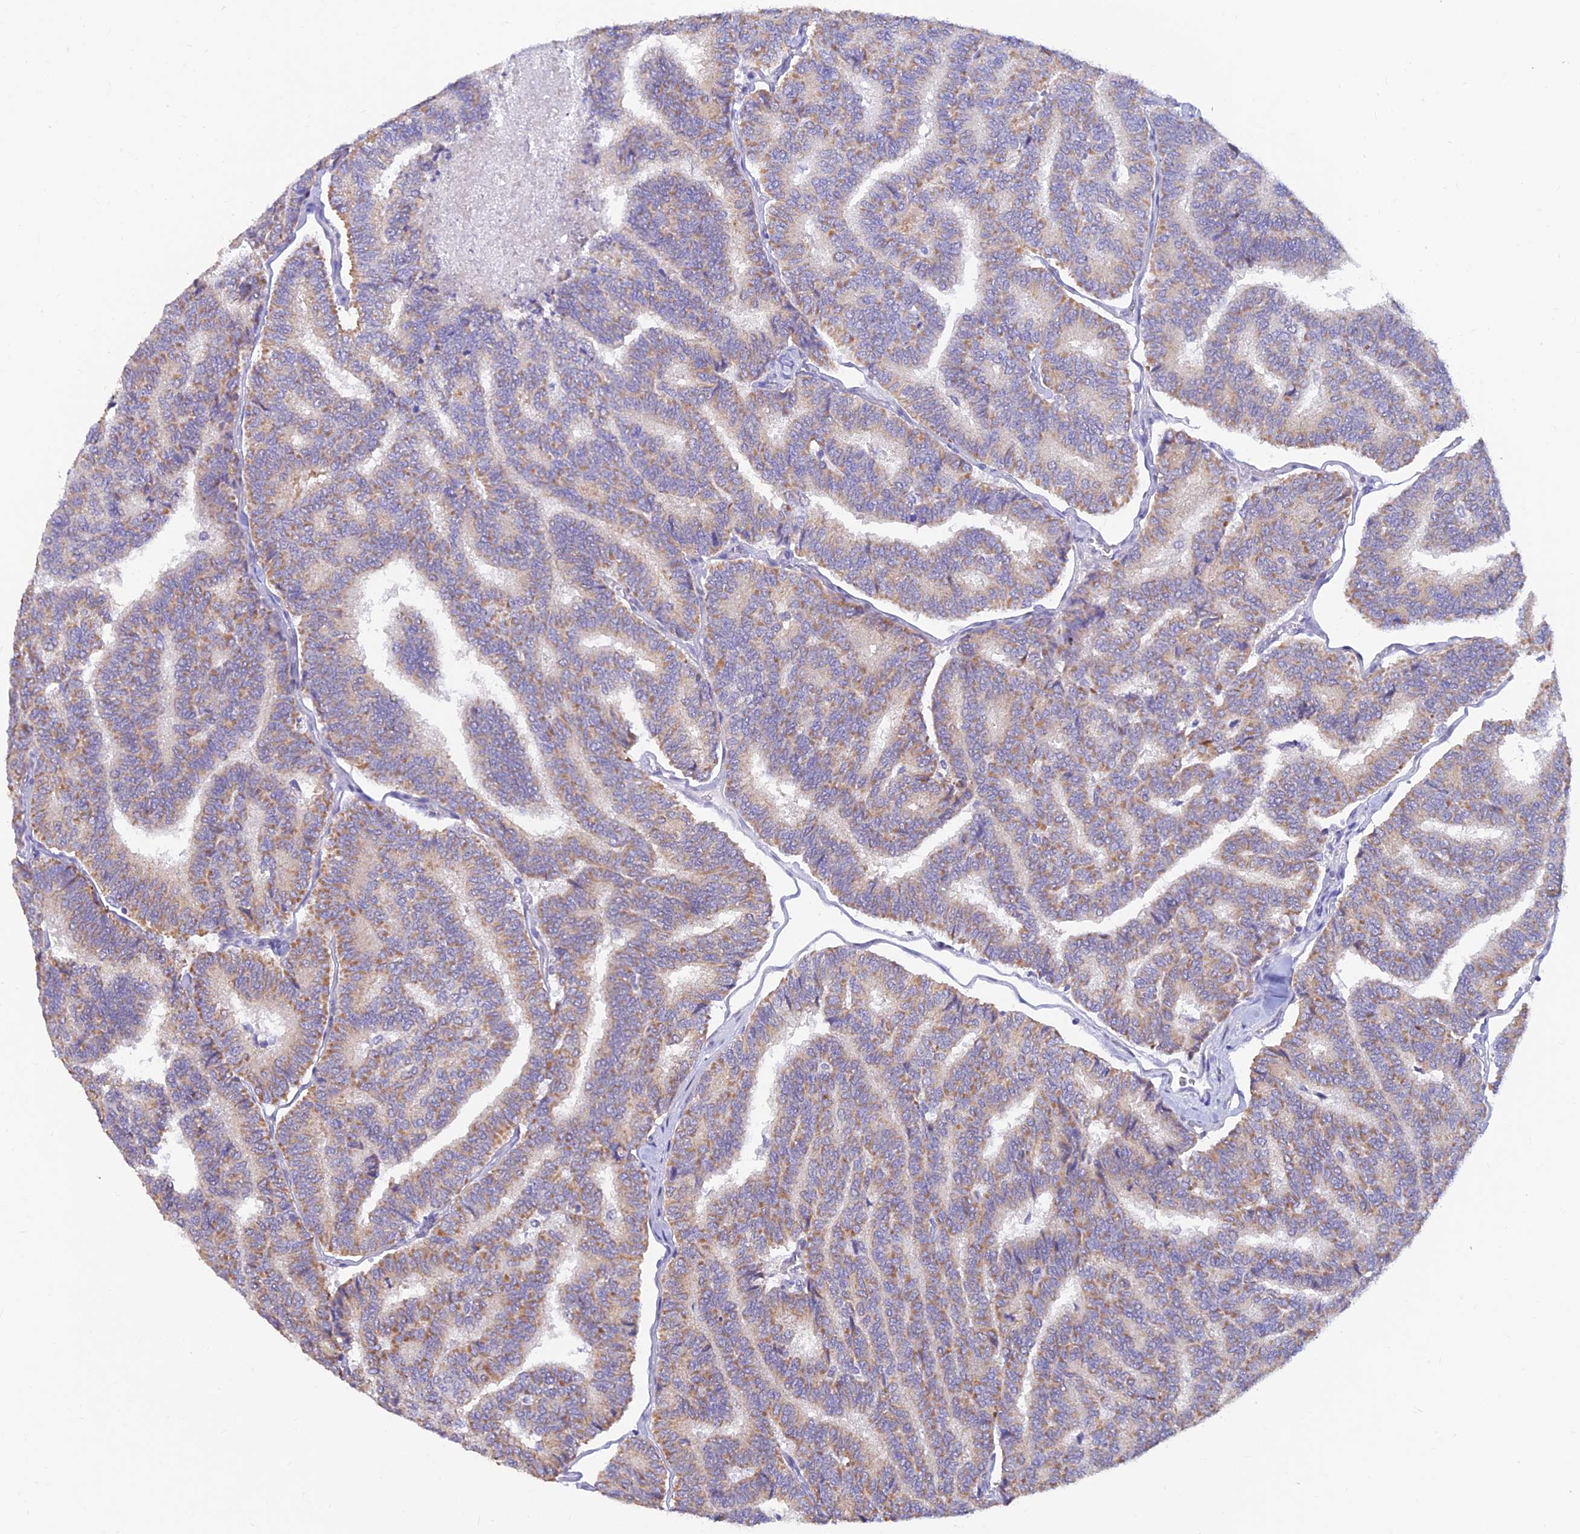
{"staining": {"intensity": "weak", "quantity": ">75%", "location": "cytoplasmic/membranous"}, "tissue": "thyroid cancer", "cell_type": "Tumor cells", "image_type": "cancer", "snomed": [{"axis": "morphology", "description": "Papillary adenocarcinoma, NOS"}, {"axis": "topography", "description": "Thyroid gland"}], "caption": "Immunohistochemistry staining of thyroid papillary adenocarcinoma, which exhibits low levels of weak cytoplasmic/membranous staining in approximately >75% of tumor cells indicating weak cytoplasmic/membranous protein staining. The staining was performed using DAB (brown) for protein detection and nuclei were counterstained in hematoxylin (blue).", "gene": "INKA1", "patient": {"sex": "female", "age": 35}}